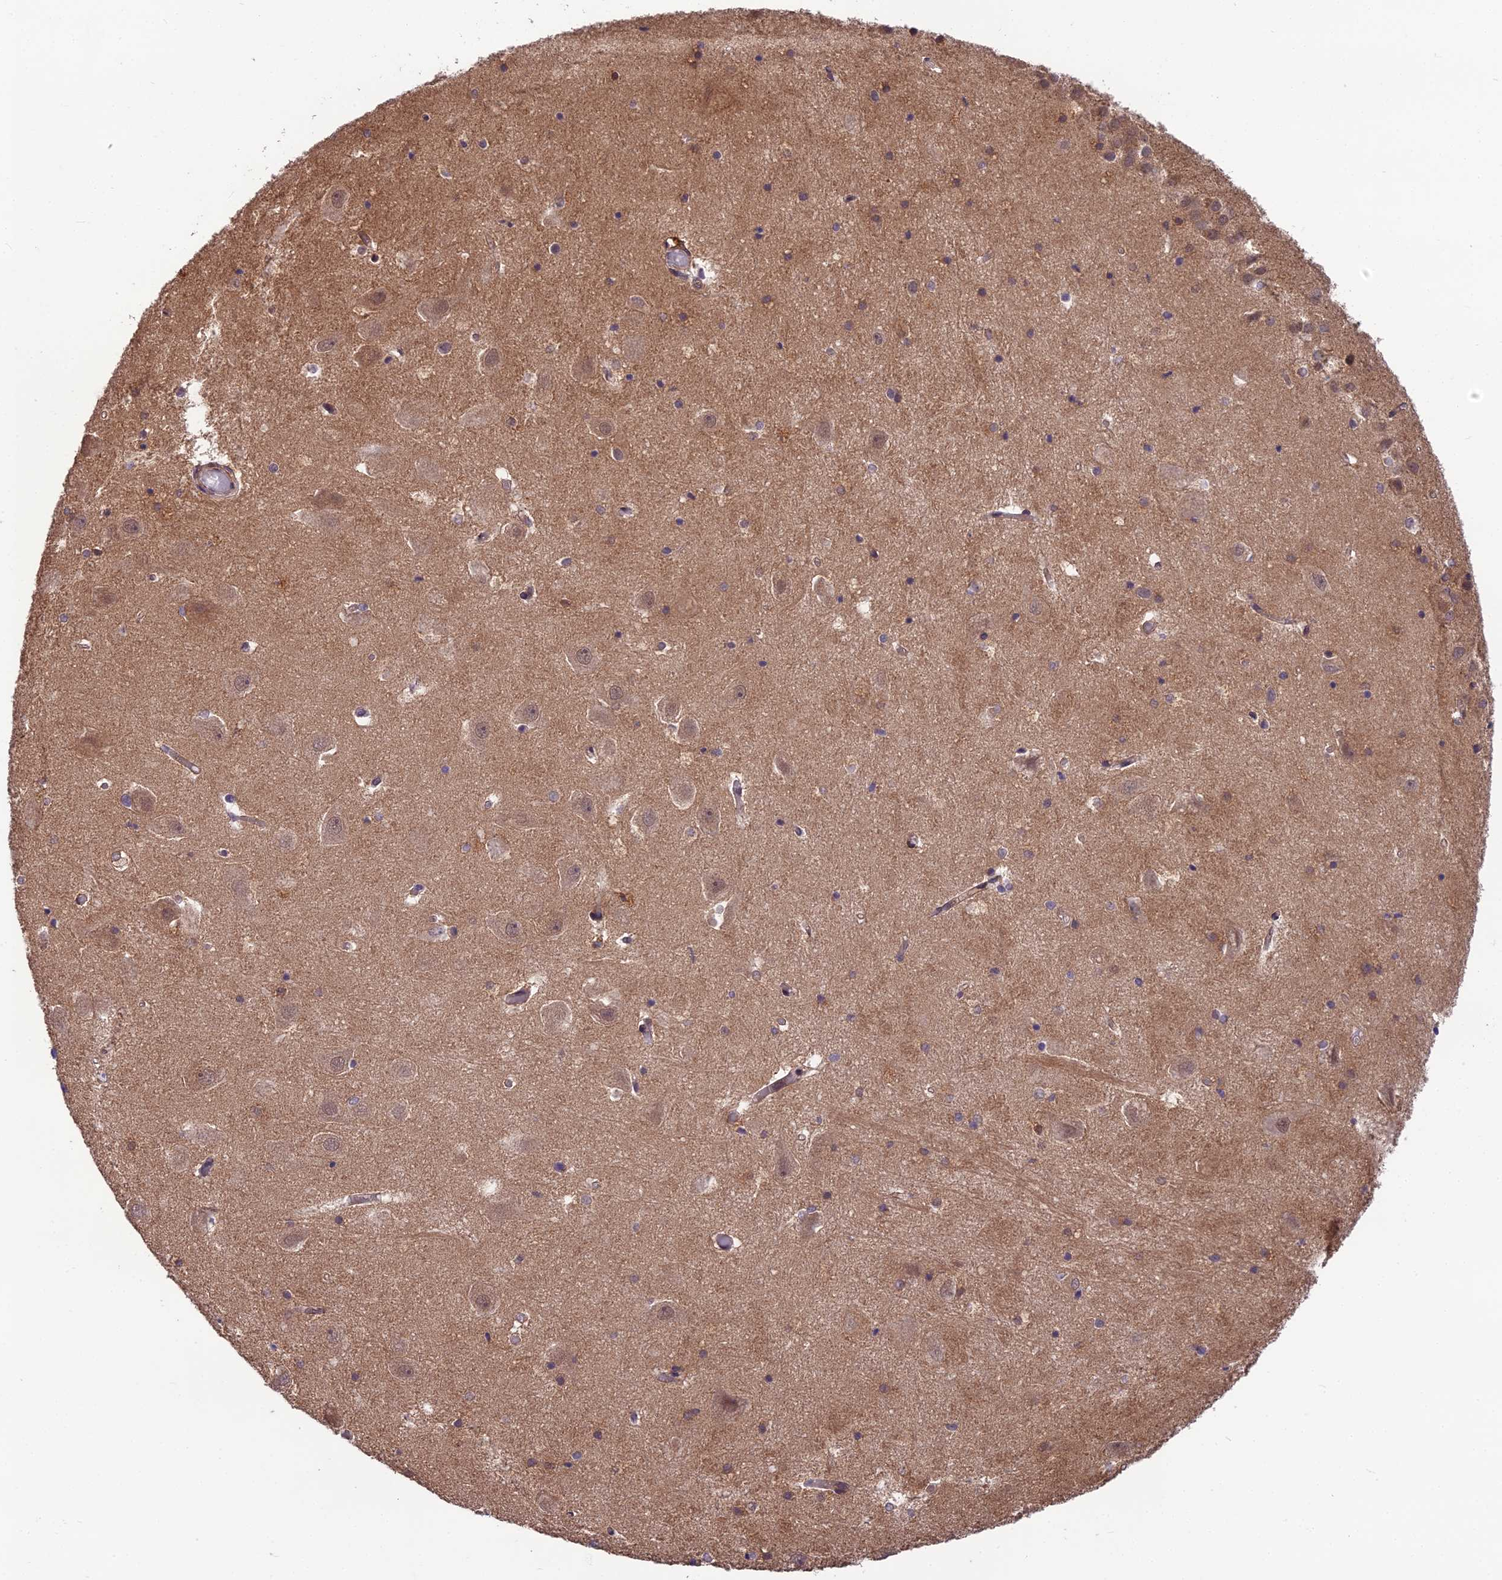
{"staining": {"intensity": "negative", "quantity": "none", "location": "none"}, "tissue": "hippocampus", "cell_type": "Glial cells", "image_type": "normal", "snomed": [{"axis": "morphology", "description": "Normal tissue, NOS"}, {"axis": "topography", "description": "Hippocampus"}], "caption": "The photomicrograph displays no staining of glial cells in benign hippocampus.", "gene": "CYP2R1", "patient": {"sex": "female", "age": 52}}